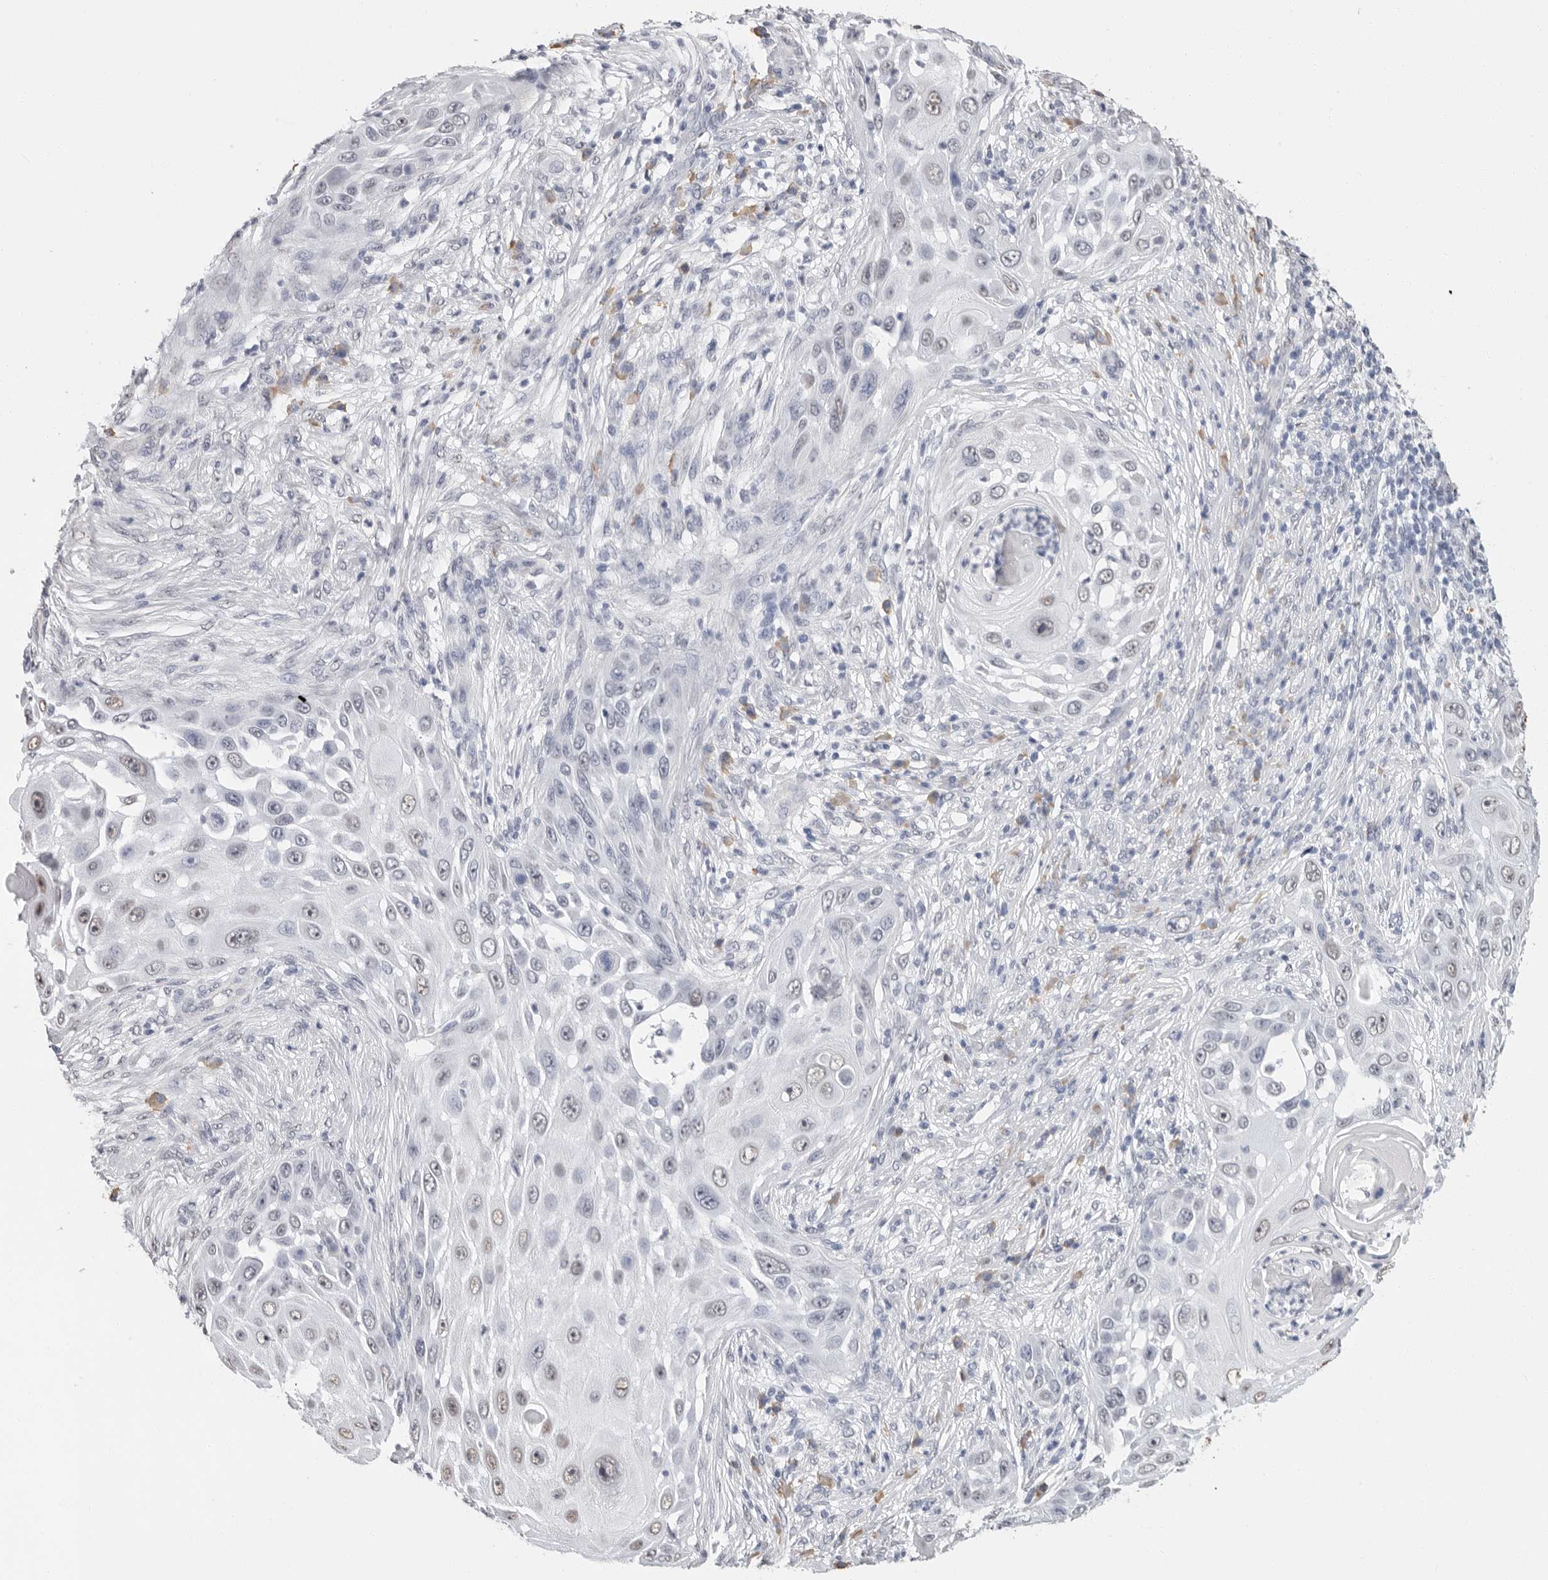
{"staining": {"intensity": "weak", "quantity": "25%-75%", "location": "nuclear"}, "tissue": "skin cancer", "cell_type": "Tumor cells", "image_type": "cancer", "snomed": [{"axis": "morphology", "description": "Squamous cell carcinoma, NOS"}, {"axis": "topography", "description": "Skin"}], "caption": "Human skin squamous cell carcinoma stained with a brown dye exhibits weak nuclear positive positivity in about 25%-75% of tumor cells.", "gene": "ARHGEF10", "patient": {"sex": "female", "age": 44}}